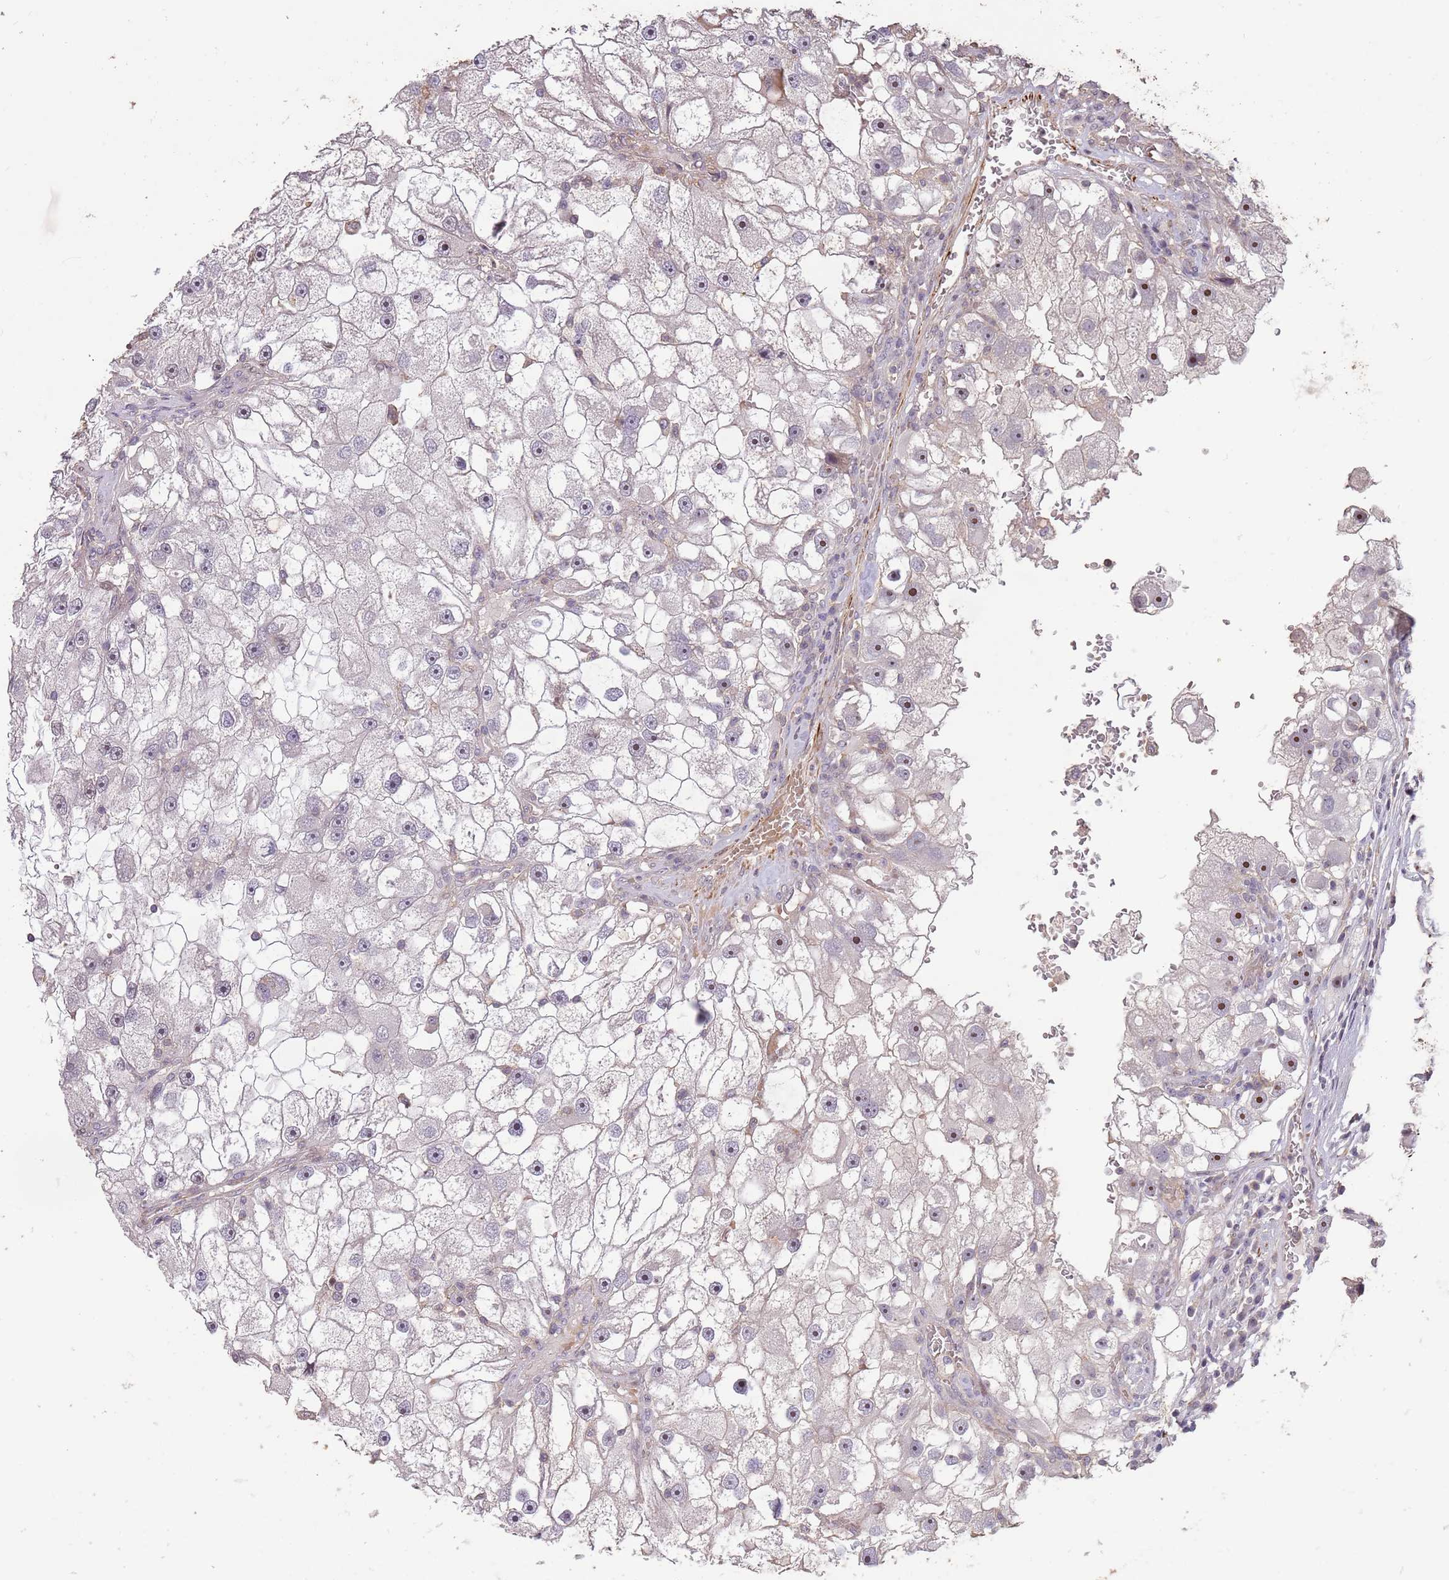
{"staining": {"intensity": "moderate", "quantity": "<25%", "location": "nuclear"}, "tissue": "renal cancer", "cell_type": "Tumor cells", "image_type": "cancer", "snomed": [{"axis": "morphology", "description": "Adenocarcinoma, NOS"}, {"axis": "topography", "description": "Kidney"}], "caption": "Immunohistochemical staining of renal cancer exhibits low levels of moderate nuclear positivity in approximately <25% of tumor cells.", "gene": "ADTRP", "patient": {"sex": "male", "age": 63}}